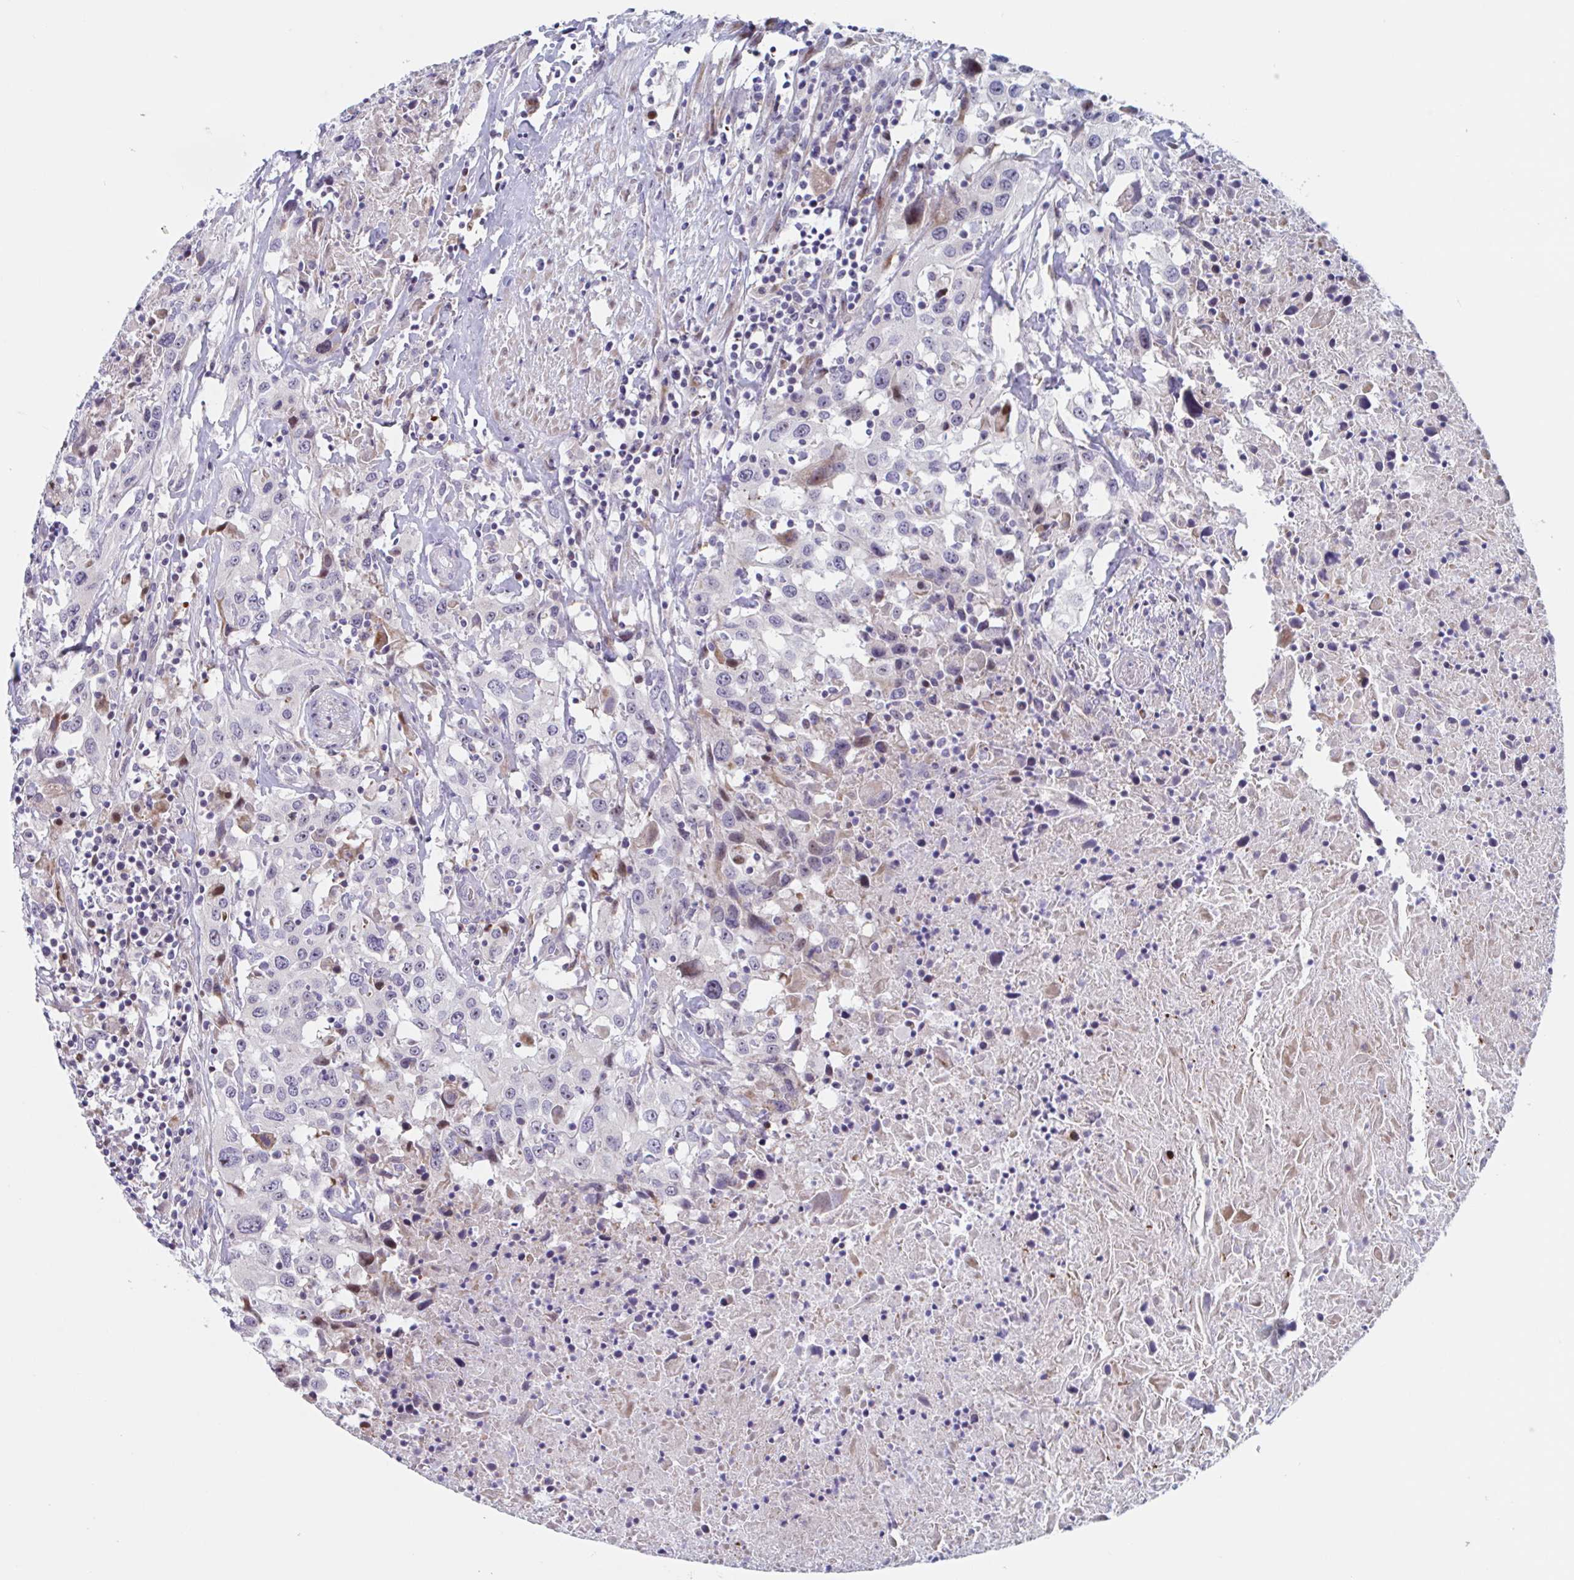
{"staining": {"intensity": "negative", "quantity": "none", "location": "none"}, "tissue": "urothelial cancer", "cell_type": "Tumor cells", "image_type": "cancer", "snomed": [{"axis": "morphology", "description": "Urothelial carcinoma, High grade"}, {"axis": "topography", "description": "Urinary bladder"}], "caption": "IHC of human urothelial cancer reveals no expression in tumor cells.", "gene": "DUXA", "patient": {"sex": "male", "age": 61}}